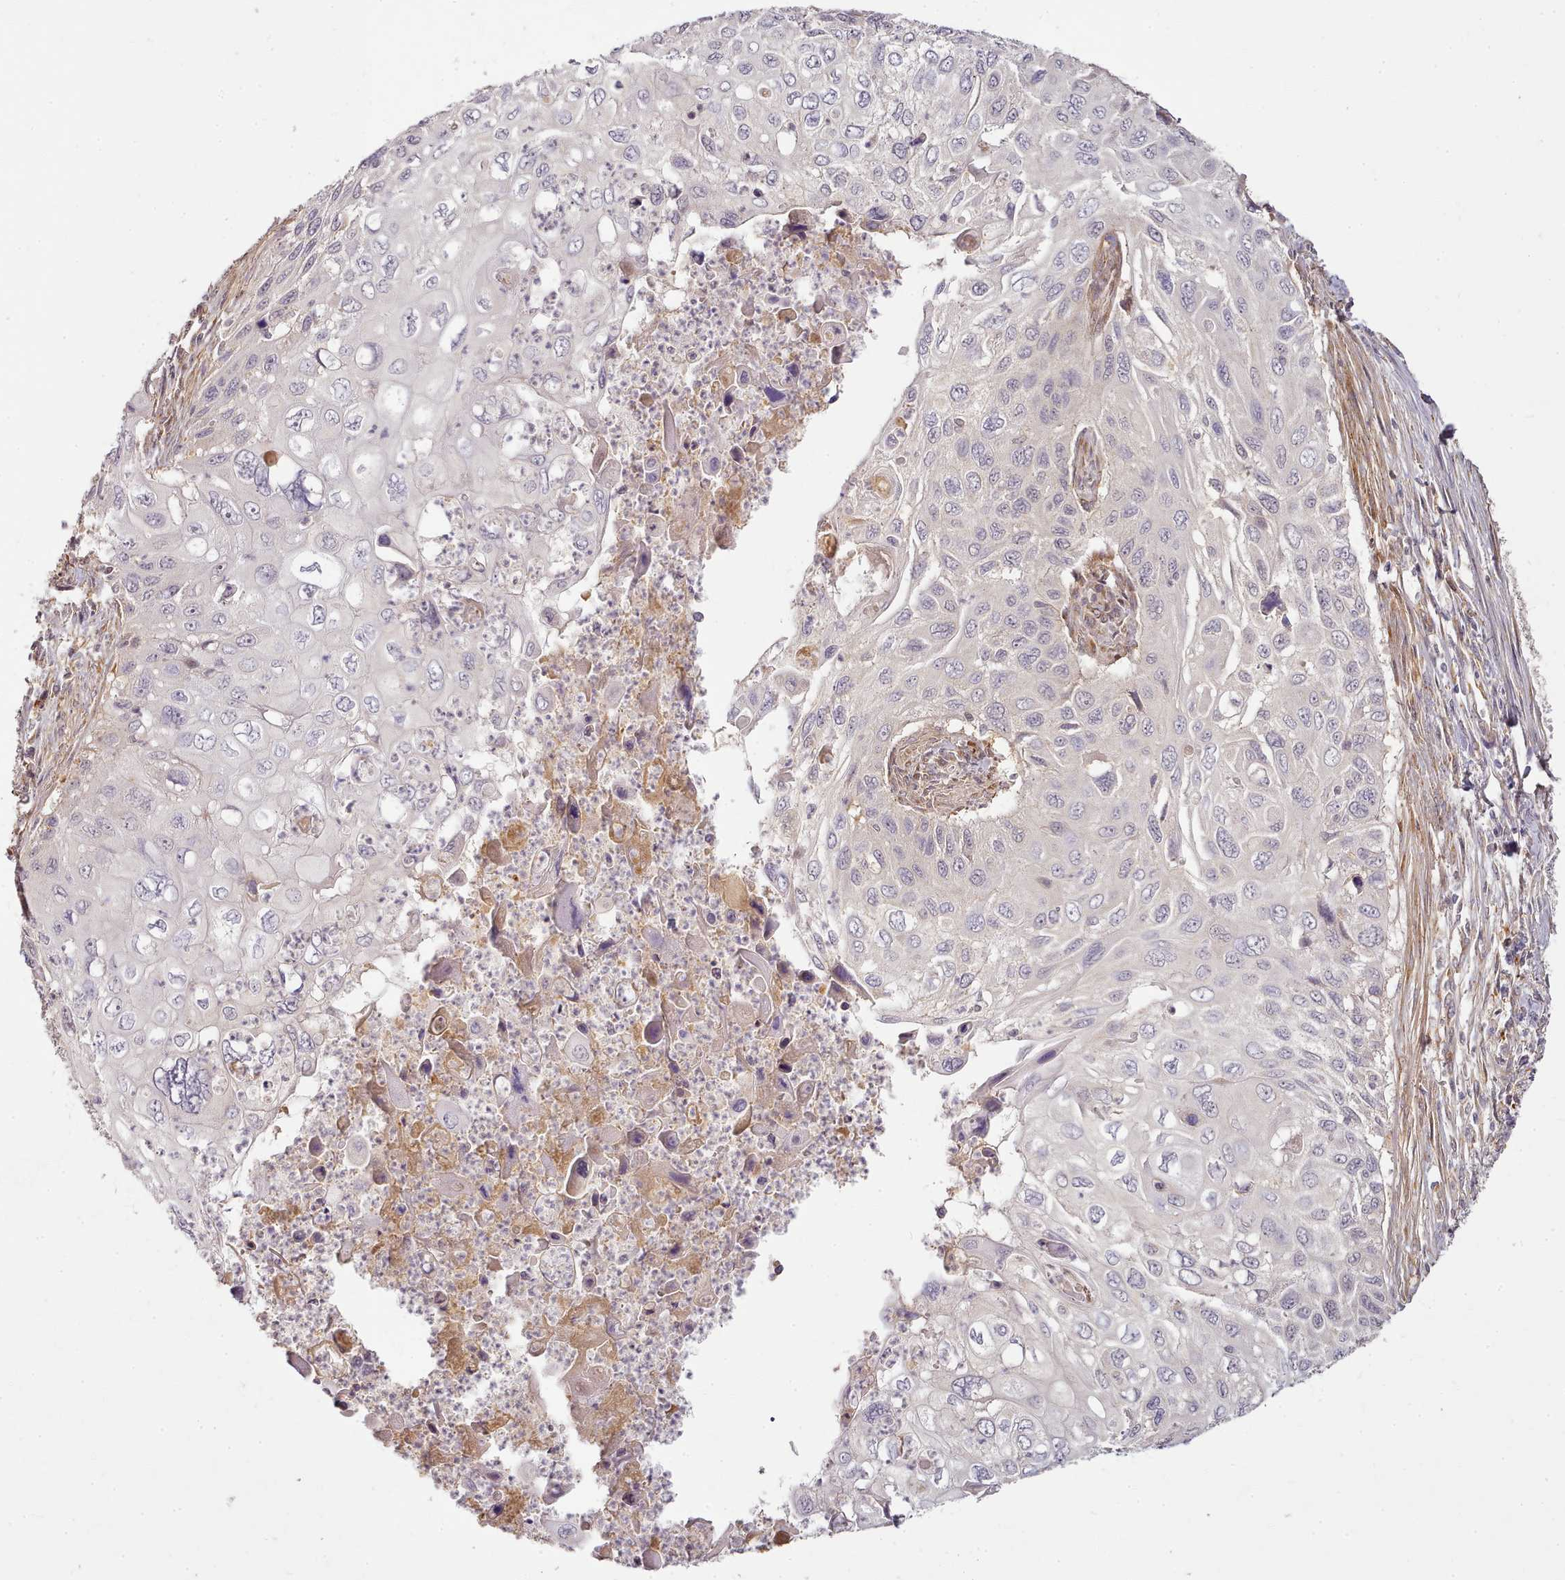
{"staining": {"intensity": "negative", "quantity": "none", "location": "none"}, "tissue": "cervical cancer", "cell_type": "Tumor cells", "image_type": "cancer", "snomed": [{"axis": "morphology", "description": "Squamous cell carcinoma, NOS"}, {"axis": "topography", "description": "Cervix"}], "caption": "DAB (3,3'-diaminobenzidine) immunohistochemical staining of human squamous cell carcinoma (cervical) shows no significant staining in tumor cells.", "gene": "C1QTNF5", "patient": {"sex": "female", "age": 70}}